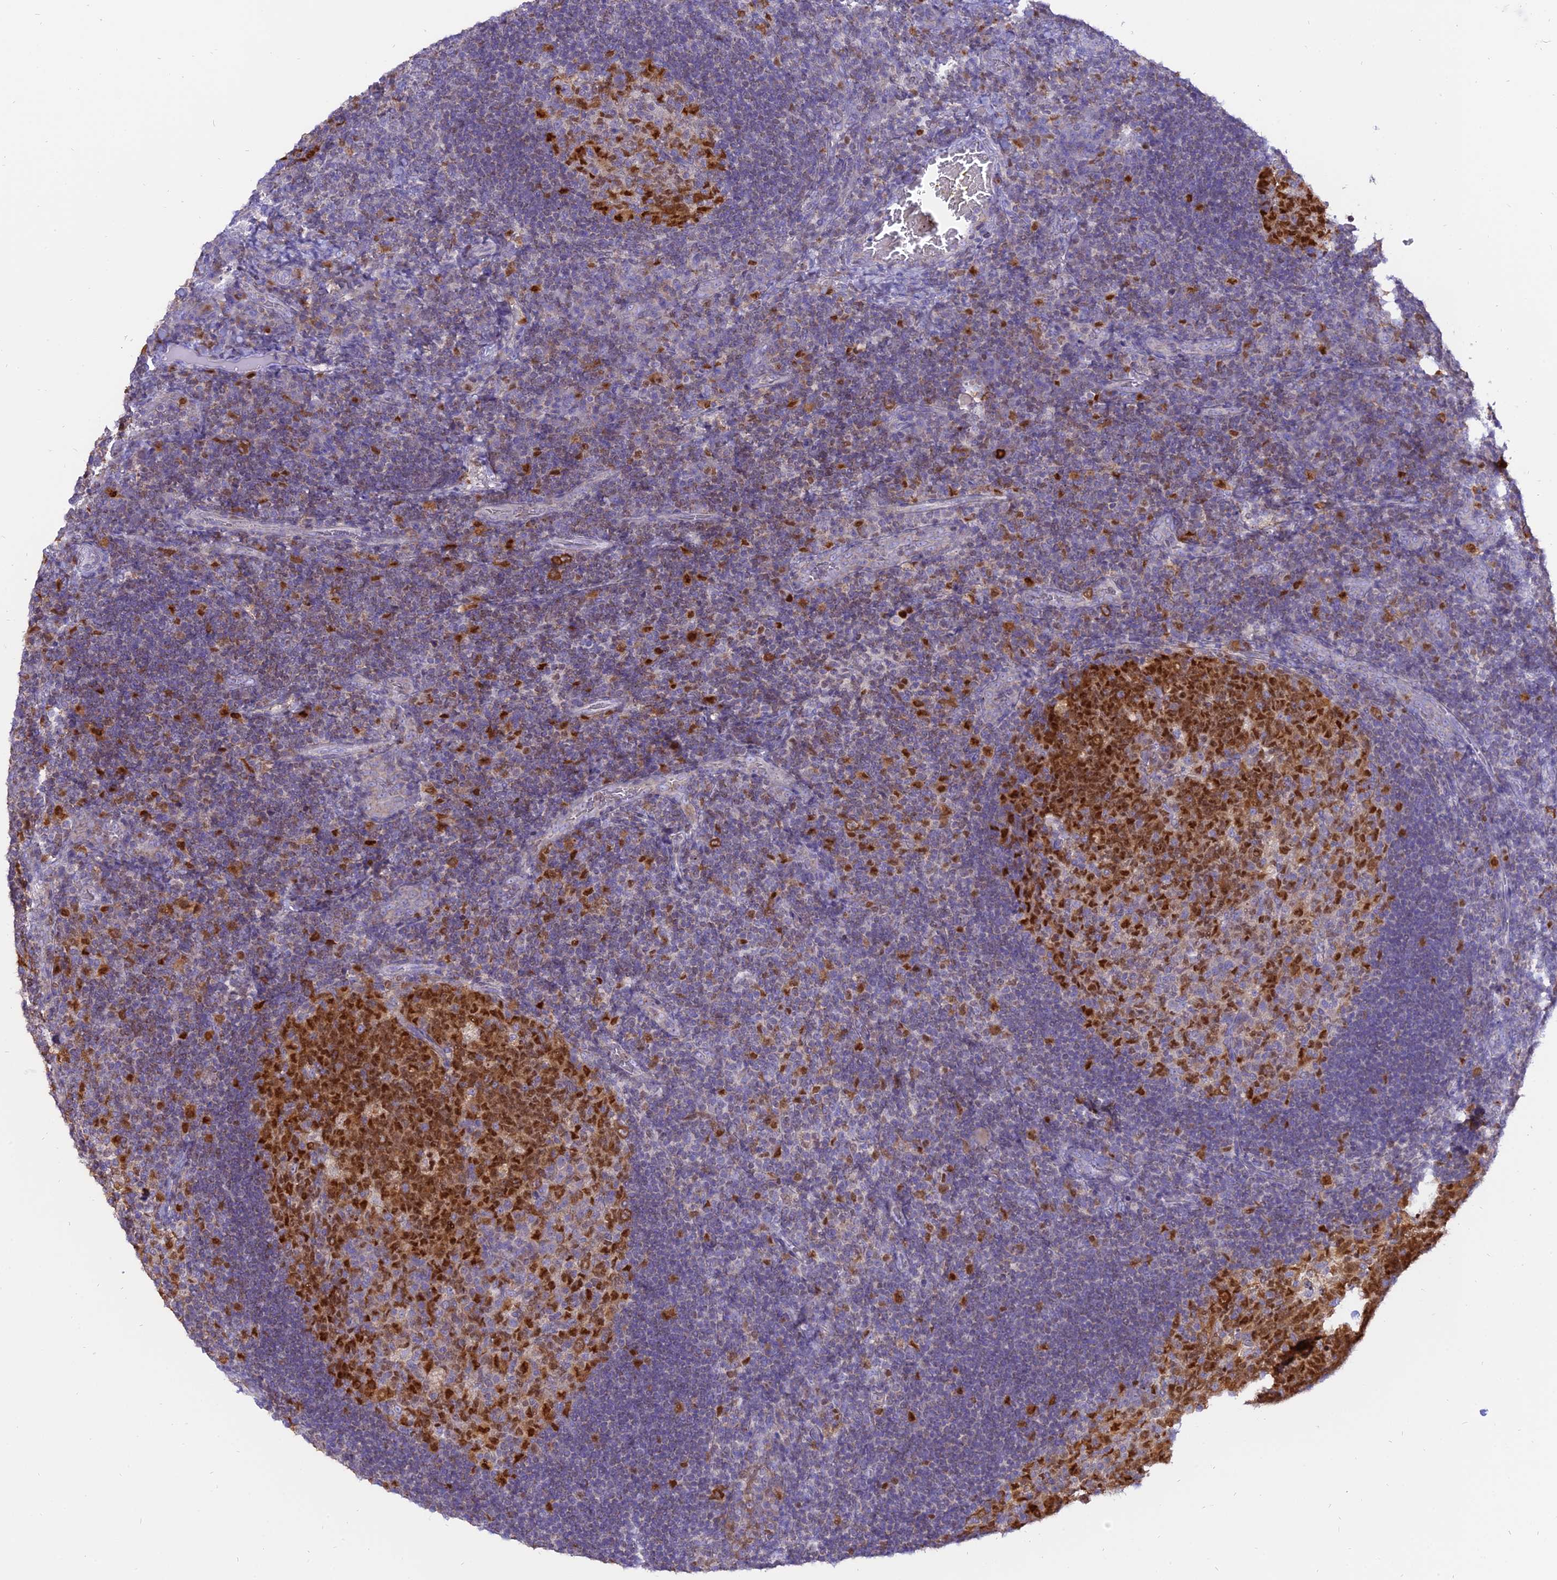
{"staining": {"intensity": "strong", "quantity": "25%-75%", "location": "cytoplasmic/membranous,nuclear"}, "tissue": "tonsil", "cell_type": "Germinal center cells", "image_type": "normal", "snomed": [{"axis": "morphology", "description": "Normal tissue, NOS"}, {"axis": "topography", "description": "Tonsil"}], "caption": "Immunohistochemical staining of normal tonsil reveals strong cytoplasmic/membranous,nuclear protein expression in approximately 25%-75% of germinal center cells. The protein of interest is stained brown, and the nuclei are stained in blue (DAB IHC with brightfield microscopy, high magnification).", "gene": "CENPV", "patient": {"sex": "male", "age": 17}}